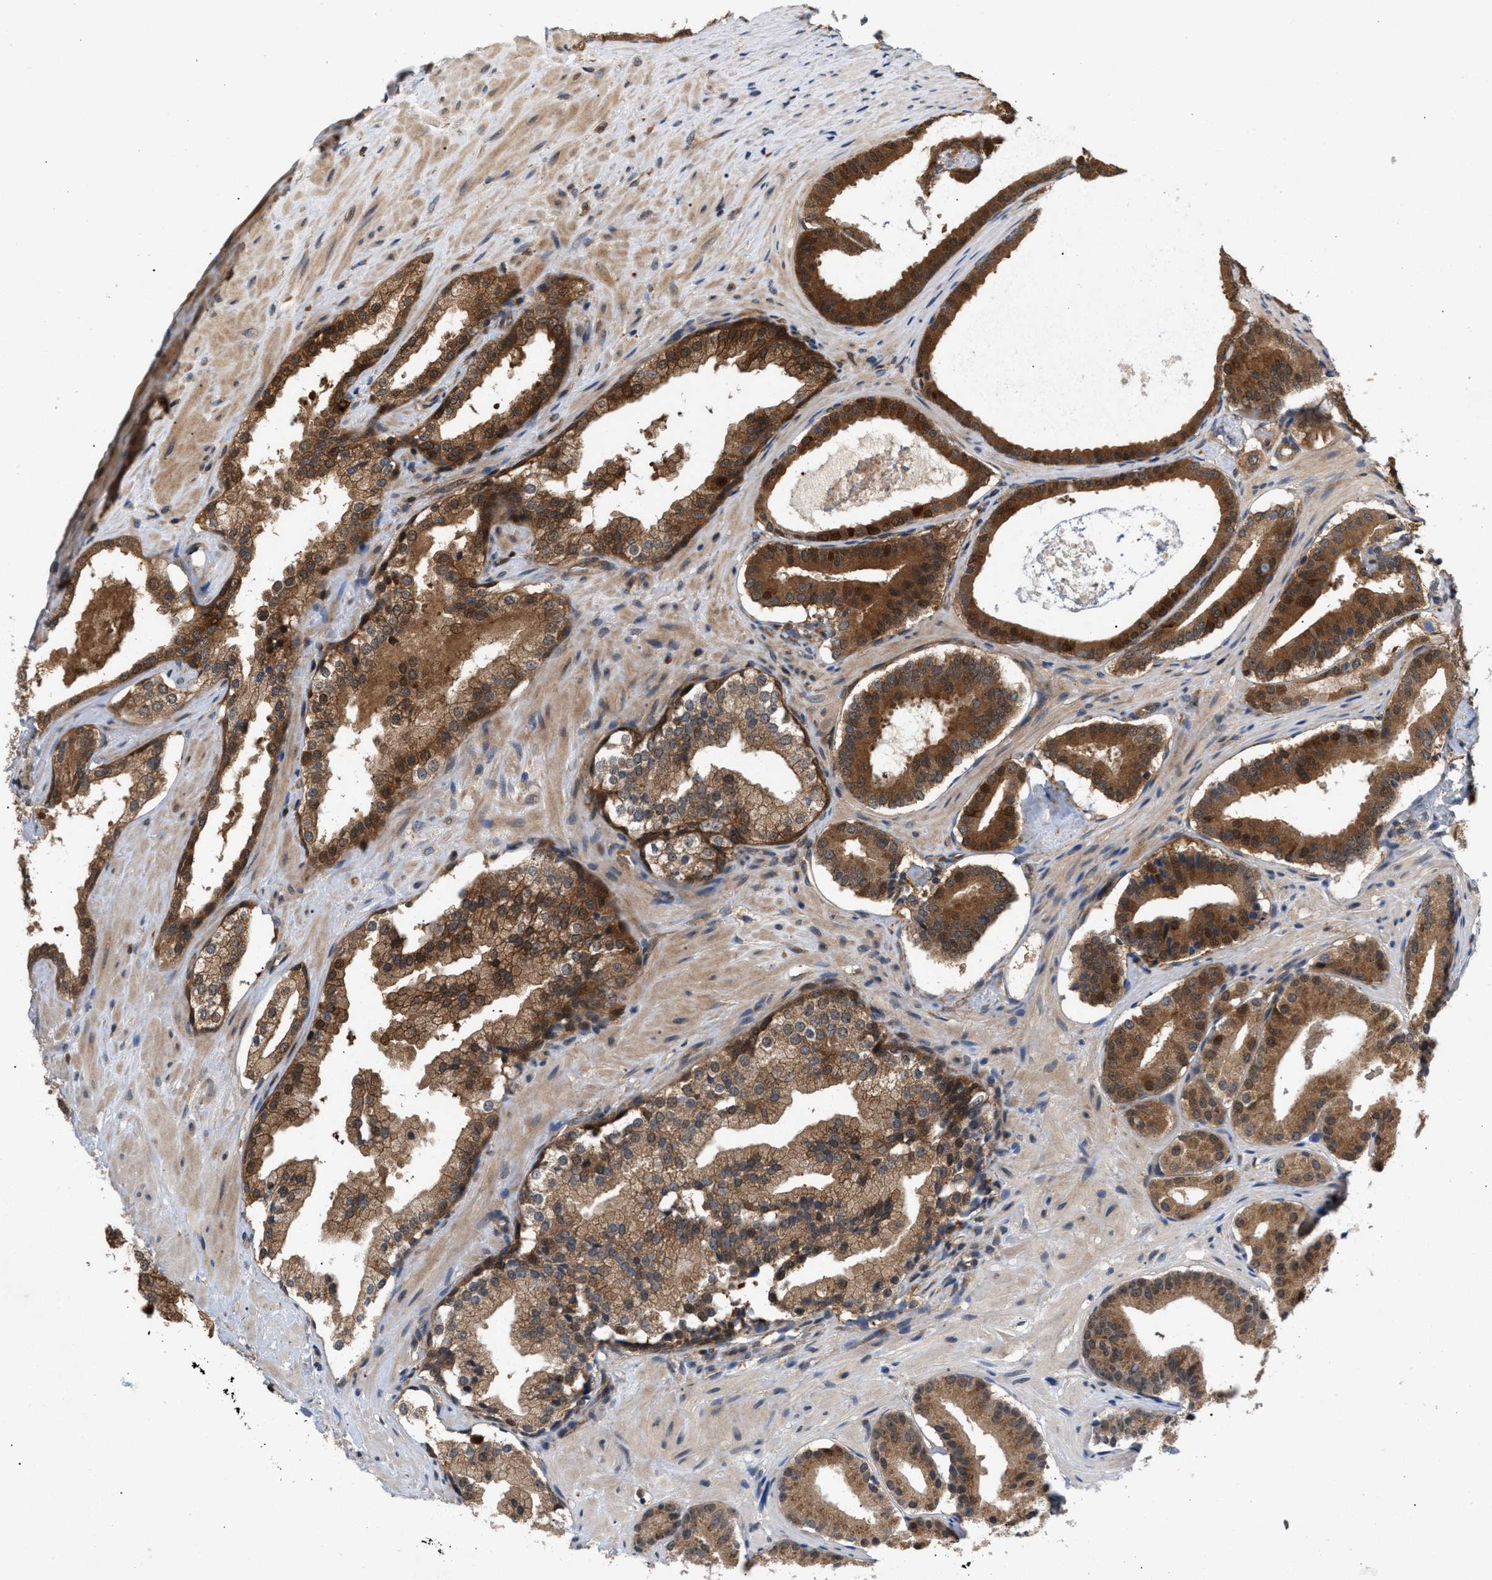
{"staining": {"intensity": "moderate", "quantity": ">75%", "location": "cytoplasmic/membranous"}, "tissue": "prostate cancer", "cell_type": "Tumor cells", "image_type": "cancer", "snomed": [{"axis": "morphology", "description": "Adenocarcinoma, Low grade"}, {"axis": "topography", "description": "Prostate"}], "caption": "This micrograph shows prostate cancer stained with IHC to label a protein in brown. The cytoplasmic/membranous of tumor cells show moderate positivity for the protein. Nuclei are counter-stained blue.", "gene": "GLOD4", "patient": {"sex": "male", "age": 51}}